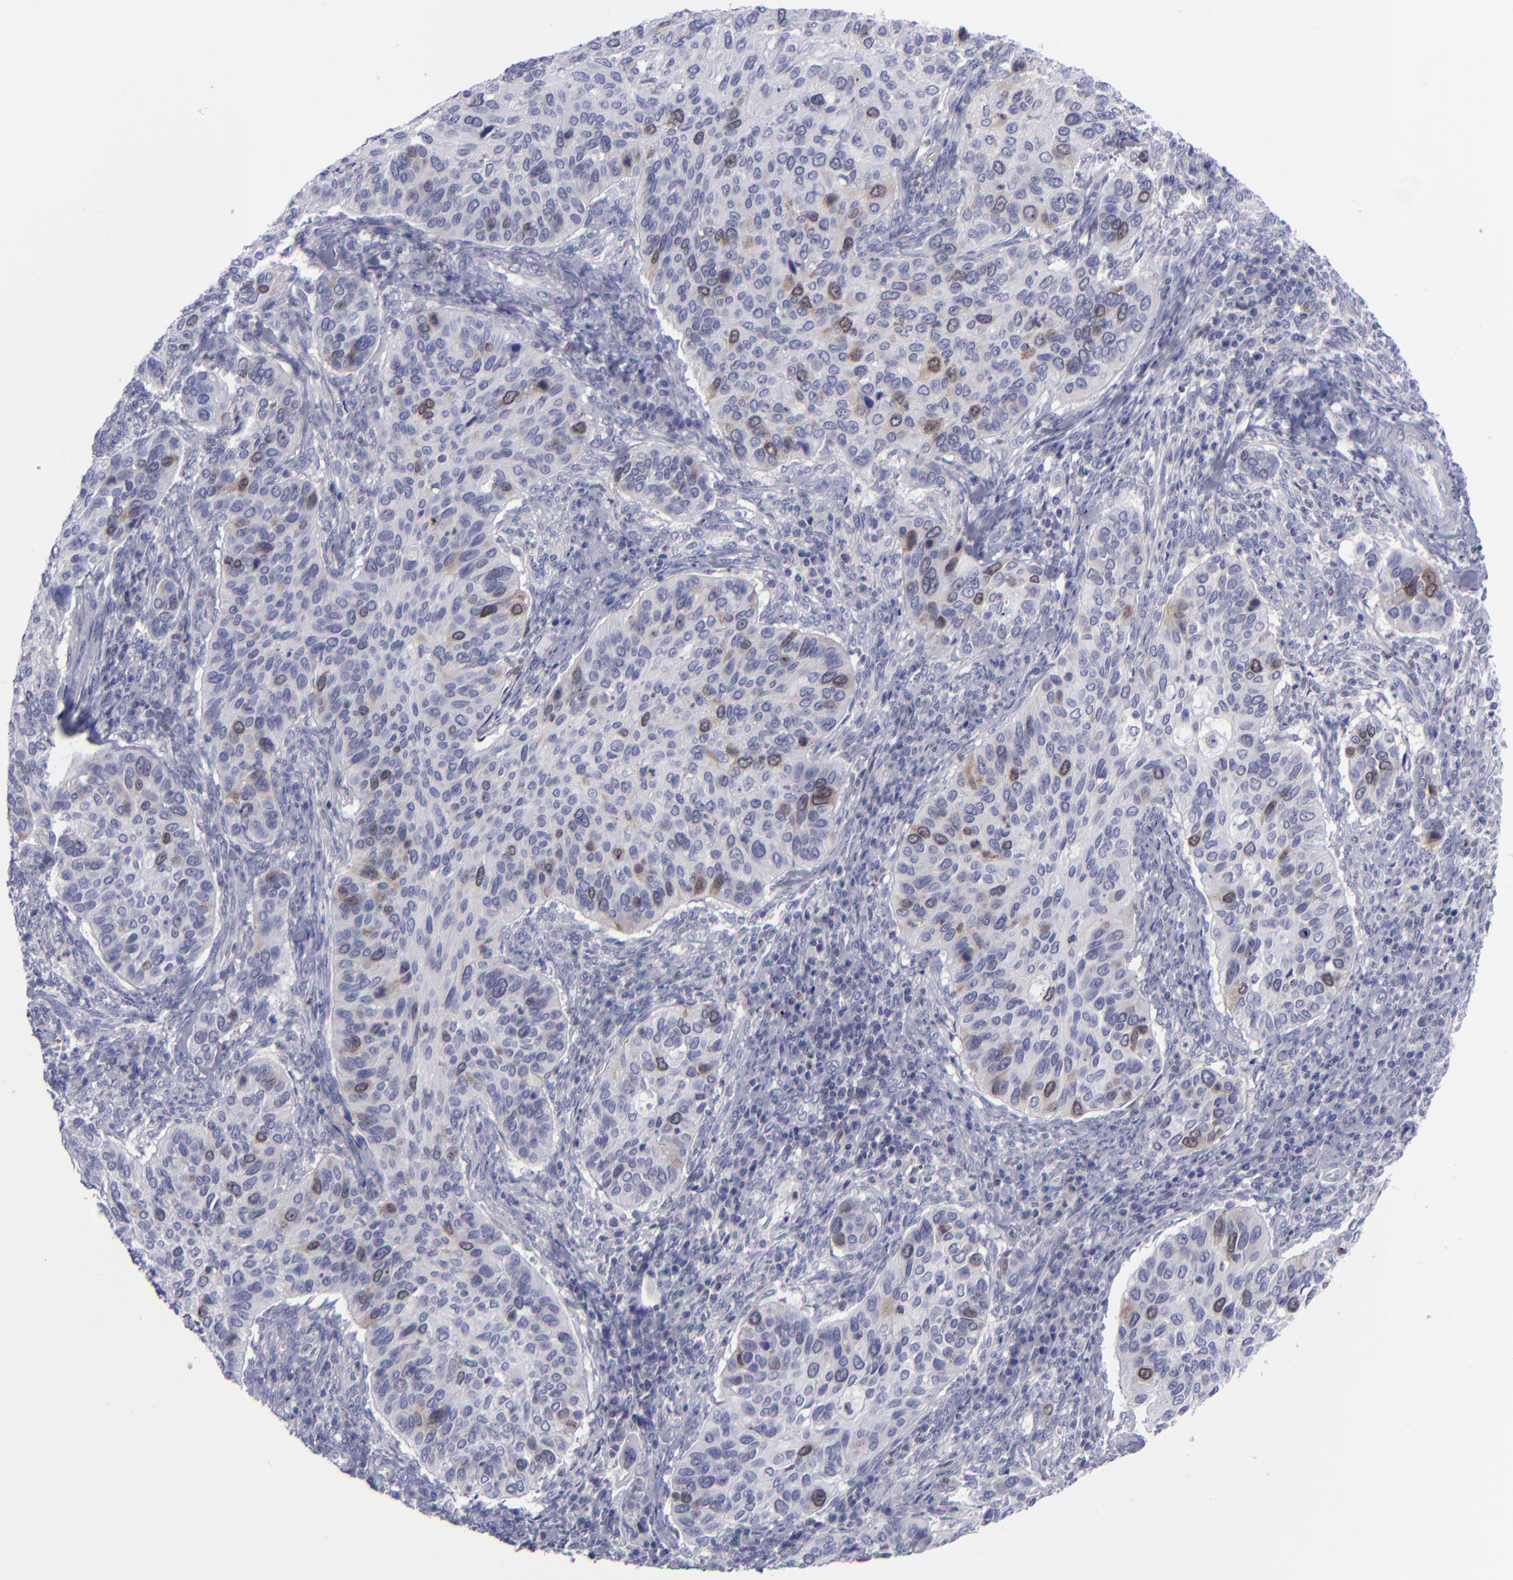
{"staining": {"intensity": "weak", "quantity": "<25%", "location": "cytoplasmic/membranous,nuclear"}, "tissue": "cervical cancer", "cell_type": "Tumor cells", "image_type": "cancer", "snomed": [{"axis": "morphology", "description": "Adenocarcinoma, NOS"}, {"axis": "topography", "description": "Cervix"}], "caption": "Tumor cells show no significant expression in cervical cancer (adenocarcinoma).", "gene": "AURKA", "patient": {"sex": "female", "age": 29}}